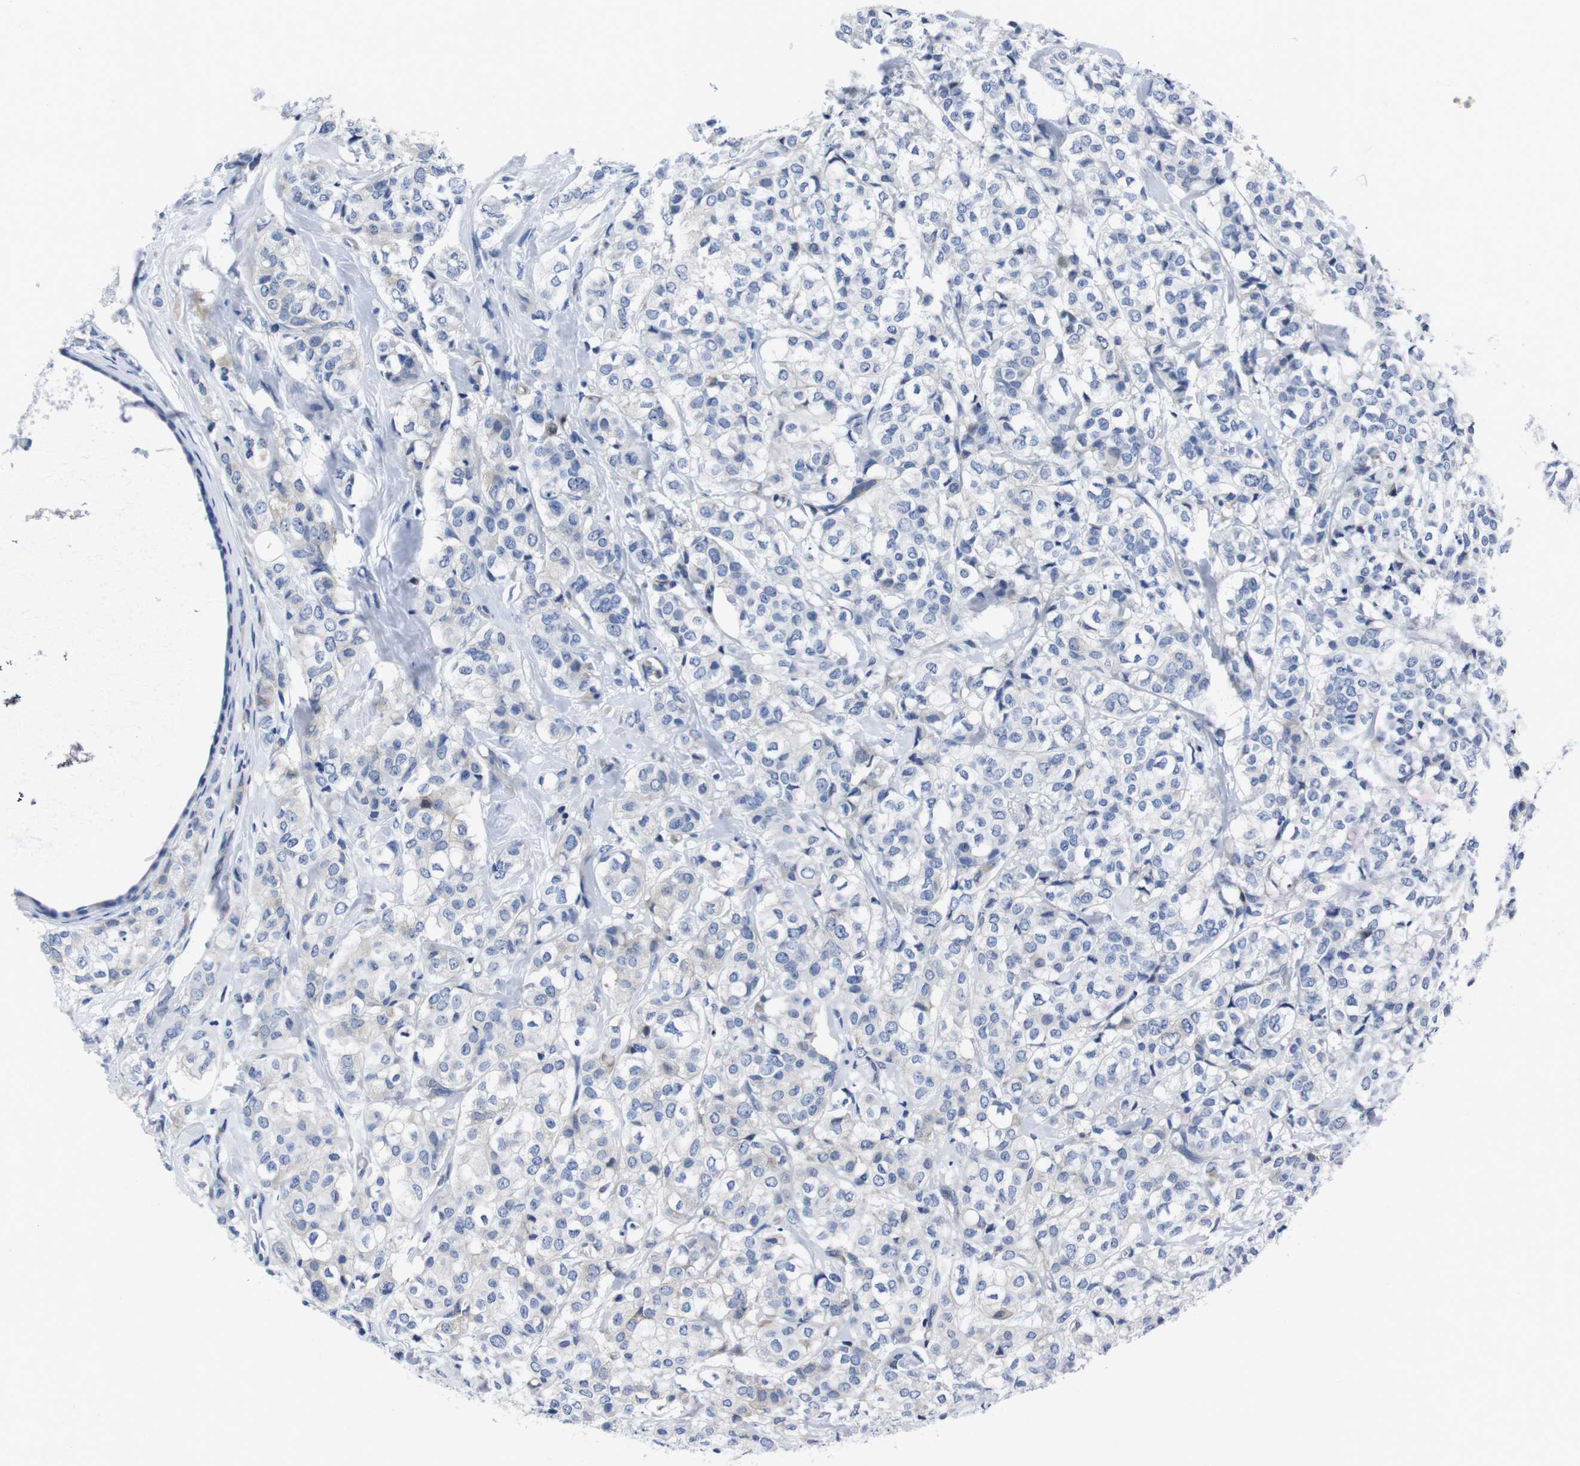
{"staining": {"intensity": "negative", "quantity": "none", "location": "none"}, "tissue": "breast cancer", "cell_type": "Tumor cells", "image_type": "cancer", "snomed": [{"axis": "morphology", "description": "Lobular carcinoma"}, {"axis": "topography", "description": "Breast"}], "caption": "IHC micrograph of breast cancer stained for a protein (brown), which shows no expression in tumor cells.", "gene": "EIF4A1", "patient": {"sex": "female", "age": 60}}